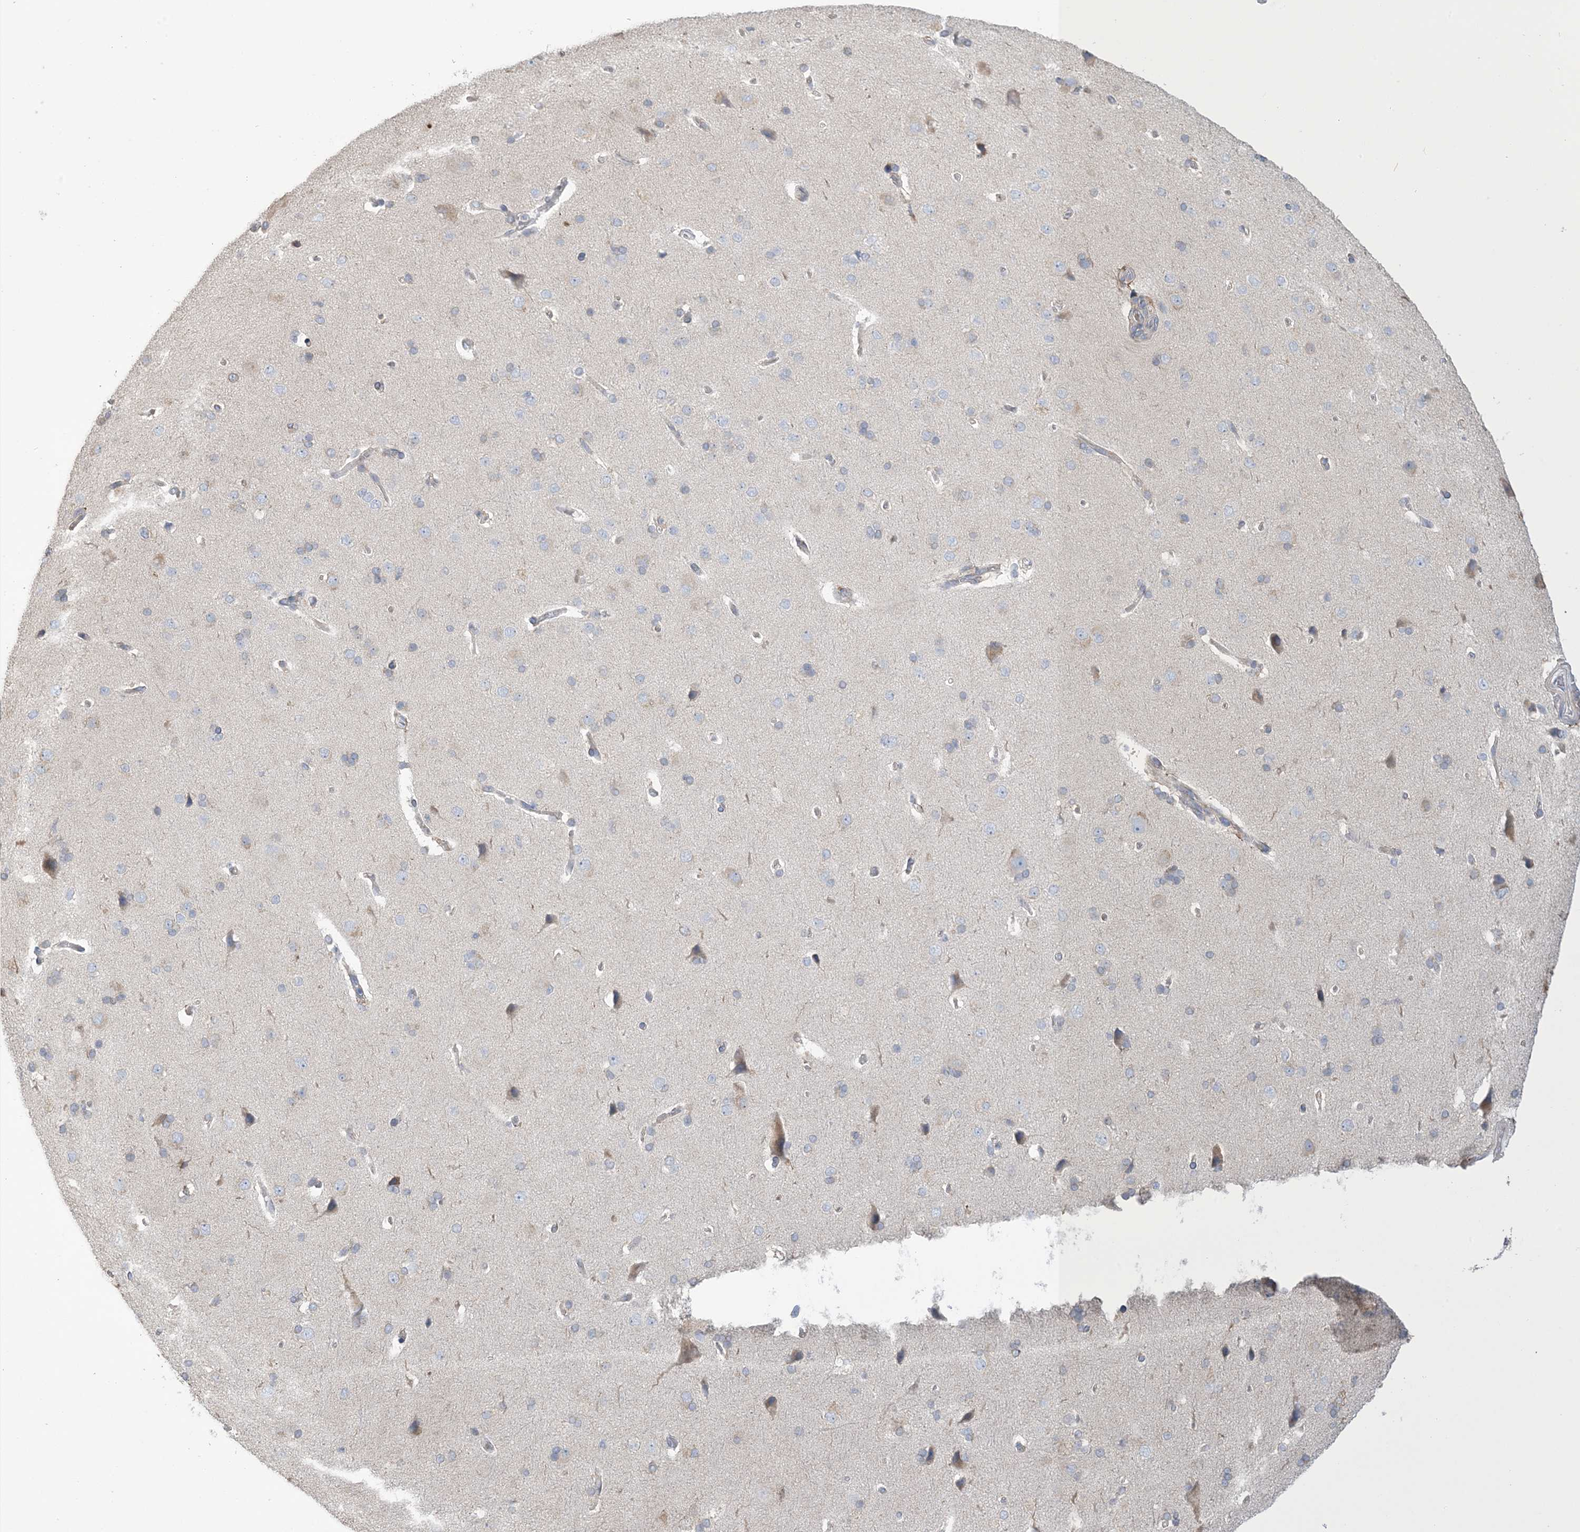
{"staining": {"intensity": "weak", "quantity": "<25%", "location": "cytoplasmic/membranous"}, "tissue": "cerebral cortex", "cell_type": "Endothelial cells", "image_type": "normal", "snomed": [{"axis": "morphology", "description": "Normal tissue, NOS"}, {"axis": "topography", "description": "Cerebral cortex"}], "caption": "Immunohistochemistry image of benign cerebral cortex: human cerebral cortex stained with DAB (3,3'-diaminobenzidine) shows no significant protein staining in endothelial cells. (DAB immunohistochemistry visualized using brightfield microscopy, high magnification).", "gene": "SHANK1", "patient": {"sex": "male", "age": 62}}